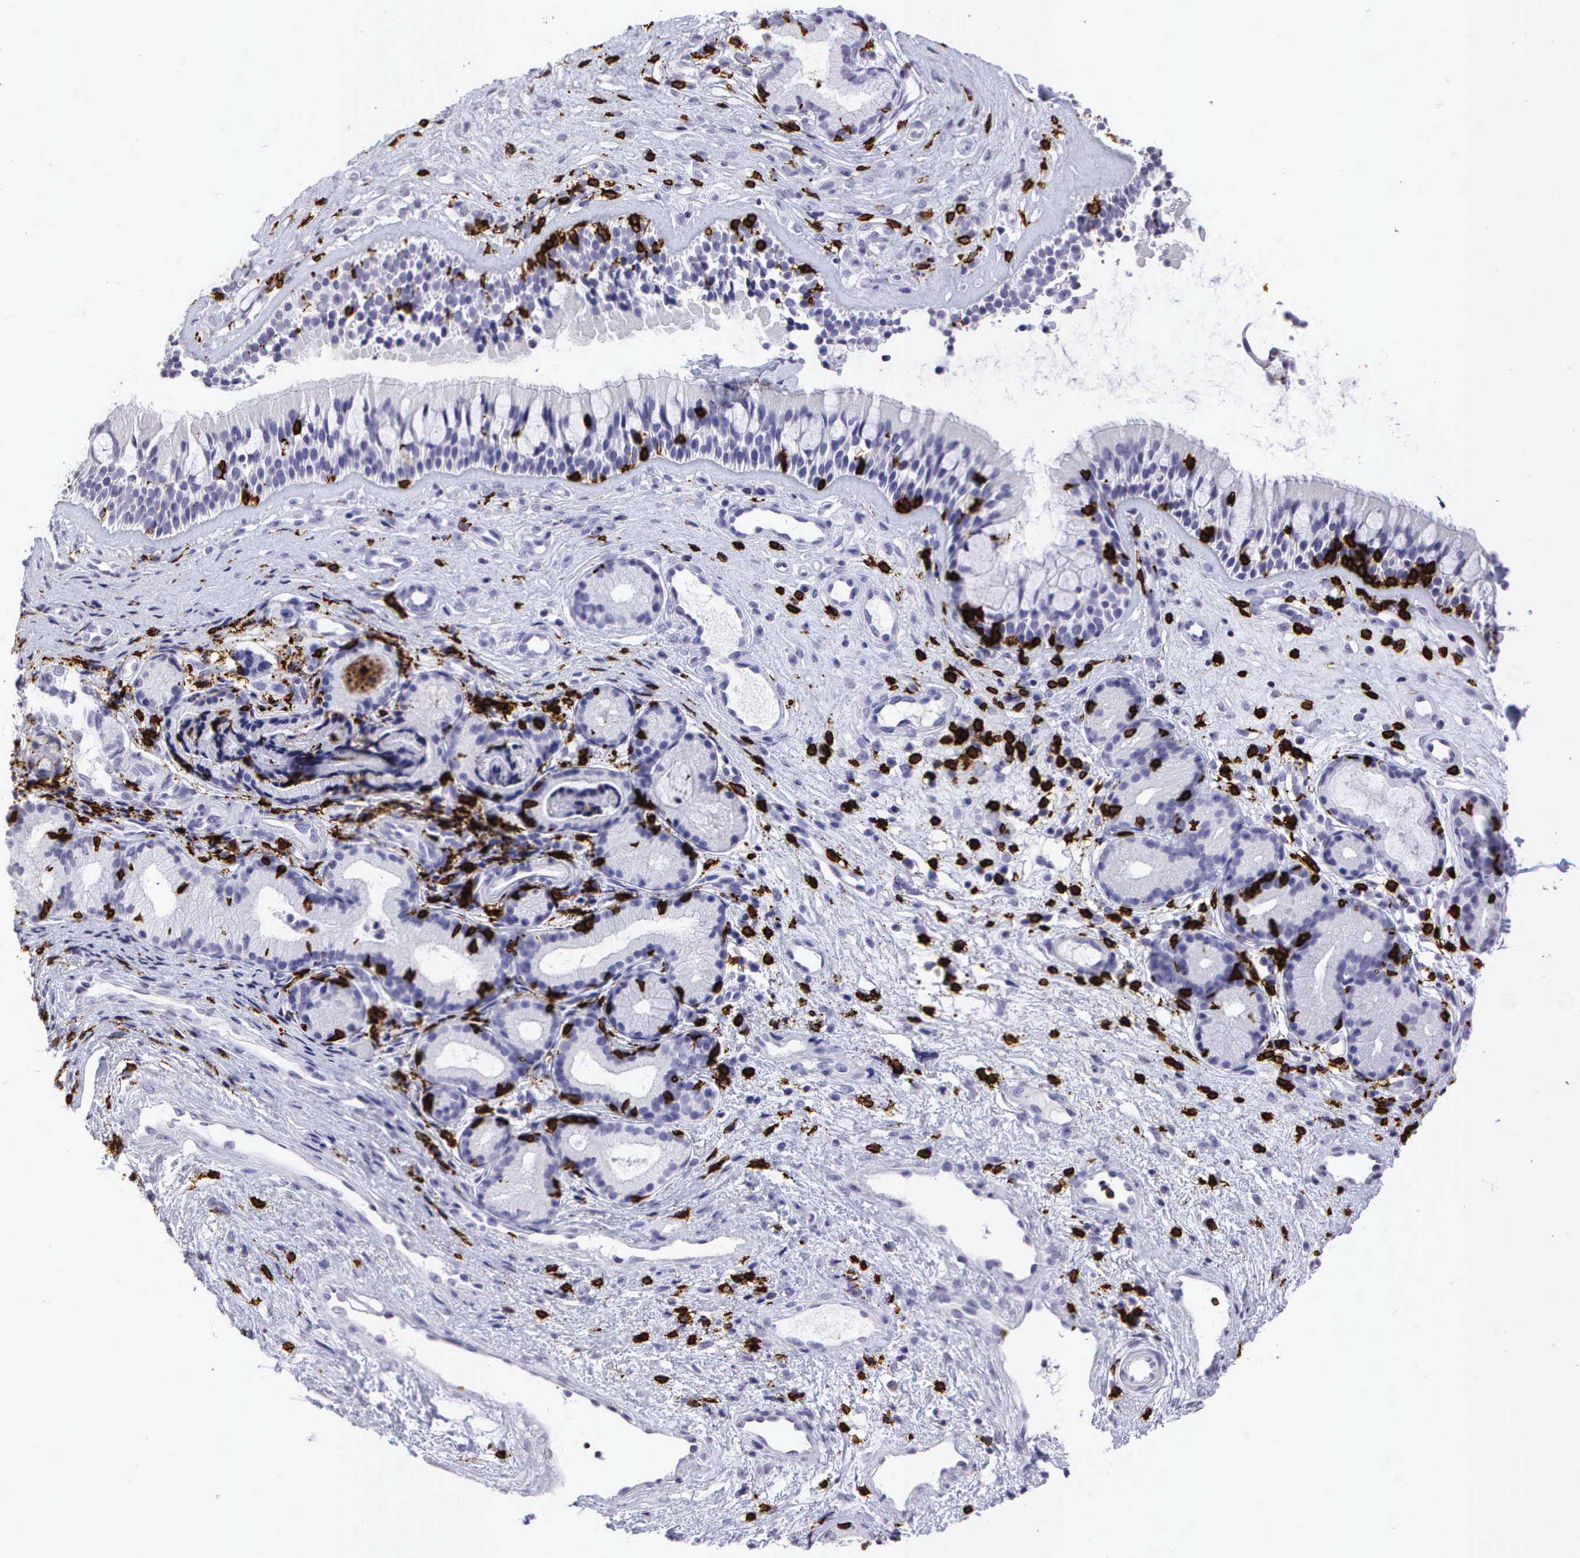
{"staining": {"intensity": "negative", "quantity": "none", "location": "none"}, "tissue": "nasopharynx", "cell_type": "Respiratory epithelial cells", "image_type": "normal", "snomed": [{"axis": "morphology", "description": "Normal tissue, NOS"}, {"axis": "topography", "description": "Nasopharynx"}], "caption": "Human nasopharynx stained for a protein using IHC shows no staining in respiratory epithelial cells.", "gene": "CD8A", "patient": {"sex": "female", "age": 78}}